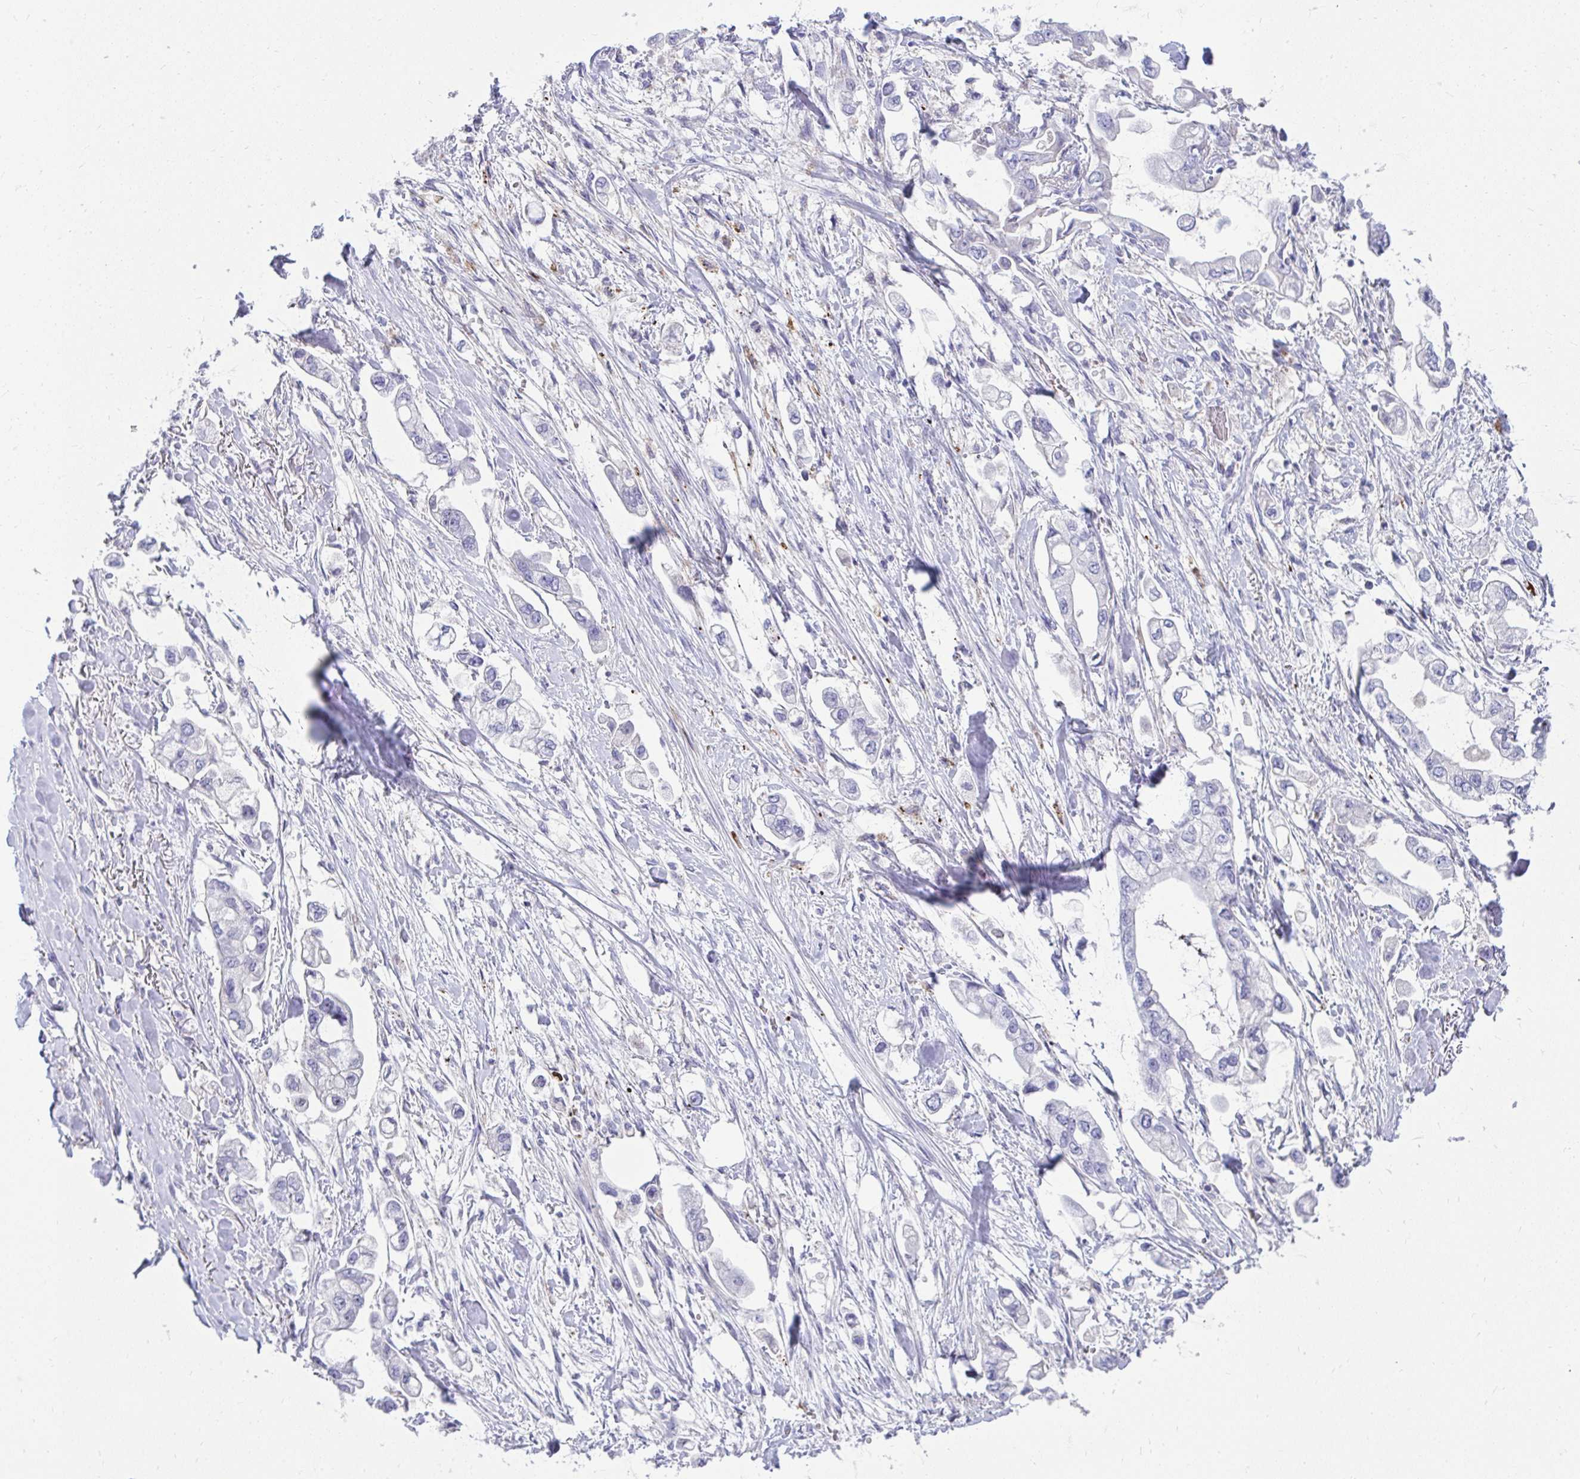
{"staining": {"intensity": "negative", "quantity": "none", "location": "none"}, "tissue": "stomach cancer", "cell_type": "Tumor cells", "image_type": "cancer", "snomed": [{"axis": "morphology", "description": "Adenocarcinoma, NOS"}, {"axis": "topography", "description": "Stomach"}], "caption": "This is an immunohistochemistry (IHC) image of stomach cancer (adenocarcinoma). There is no positivity in tumor cells.", "gene": "LRRC36", "patient": {"sex": "male", "age": 62}}